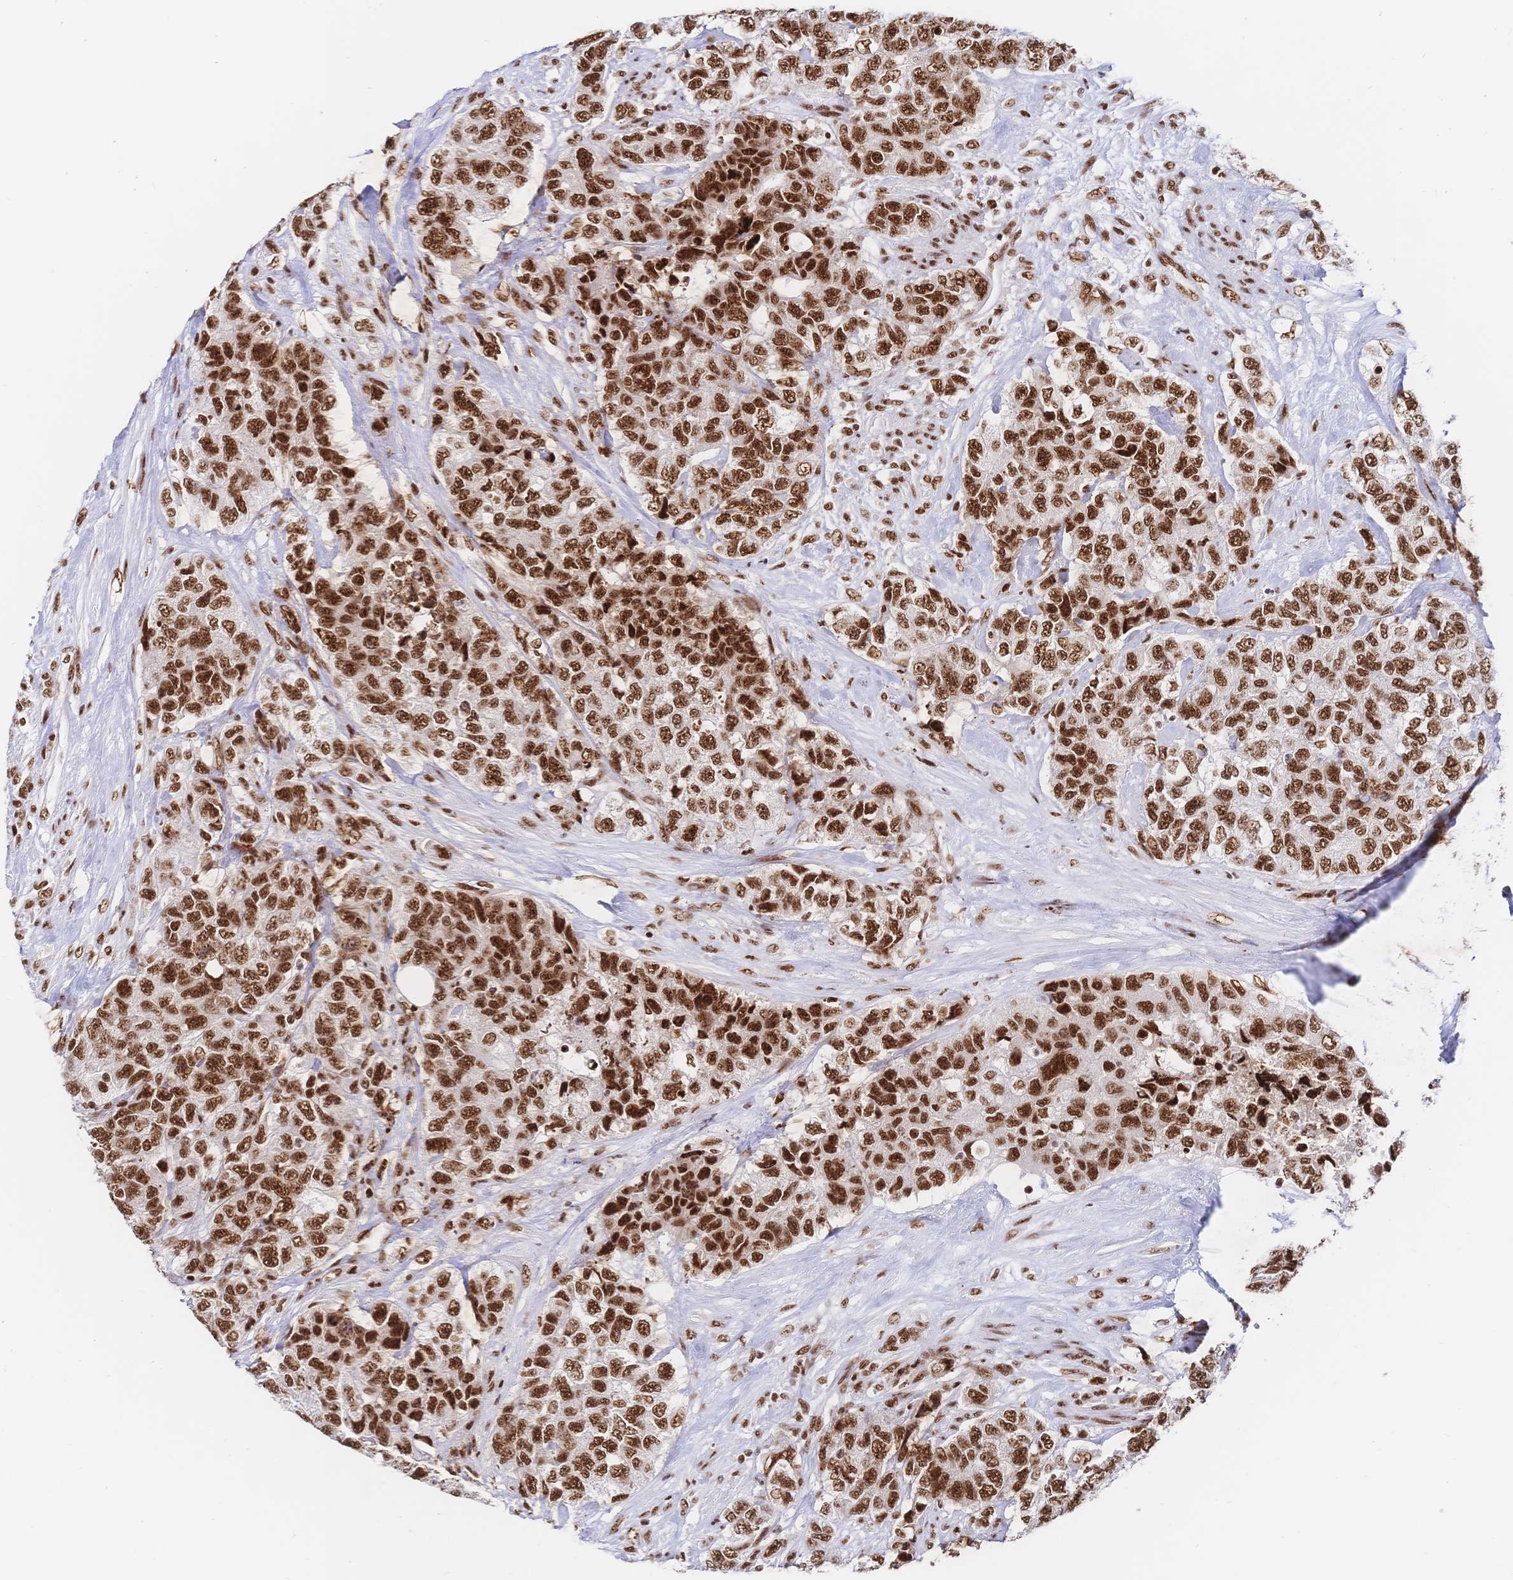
{"staining": {"intensity": "strong", "quantity": ">75%", "location": "nuclear"}, "tissue": "urothelial cancer", "cell_type": "Tumor cells", "image_type": "cancer", "snomed": [{"axis": "morphology", "description": "Urothelial carcinoma, High grade"}, {"axis": "topography", "description": "Urinary bladder"}], "caption": "Protein positivity by IHC shows strong nuclear expression in about >75% of tumor cells in high-grade urothelial carcinoma. (IHC, brightfield microscopy, high magnification).", "gene": "SRSF1", "patient": {"sex": "female", "age": 78}}